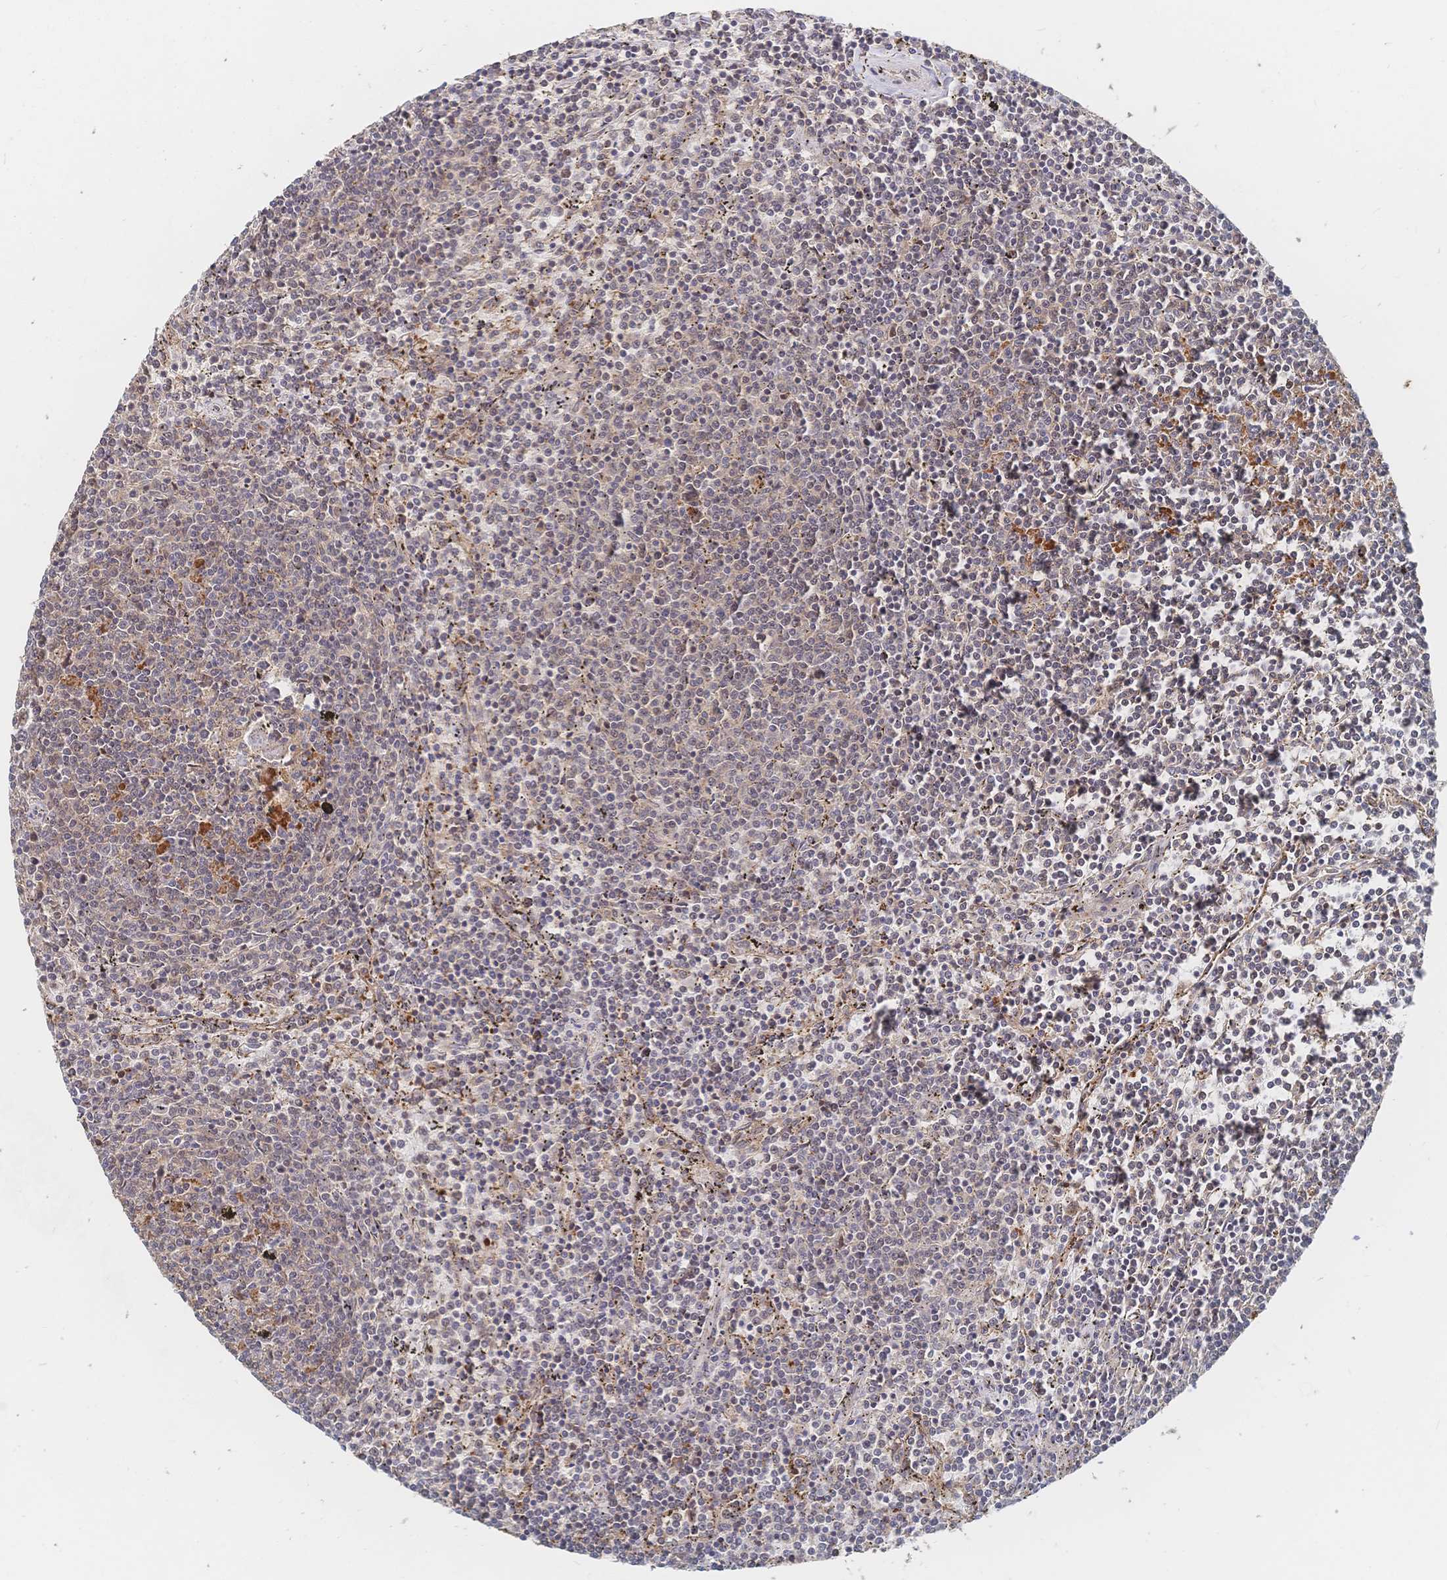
{"staining": {"intensity": "negative", "quantity": "none", "location": "none"}, "tissue": "lymphoma", "cell_type": "Tumor cells", "image_type": "cancer", "snomed": [{"axis": "morphology", "description": "Malignant lymphoma, non-Hodgkin's type, Low grade"}, {"axis": "topography", "description": "Spleen"}], "caption": "High power microscopy histopathology image of an IHC image of lymphoma, revealing no significant positivity in tumor cells.", "gene": "LRP5", "patient": {"sex": "female", "age": 50}}